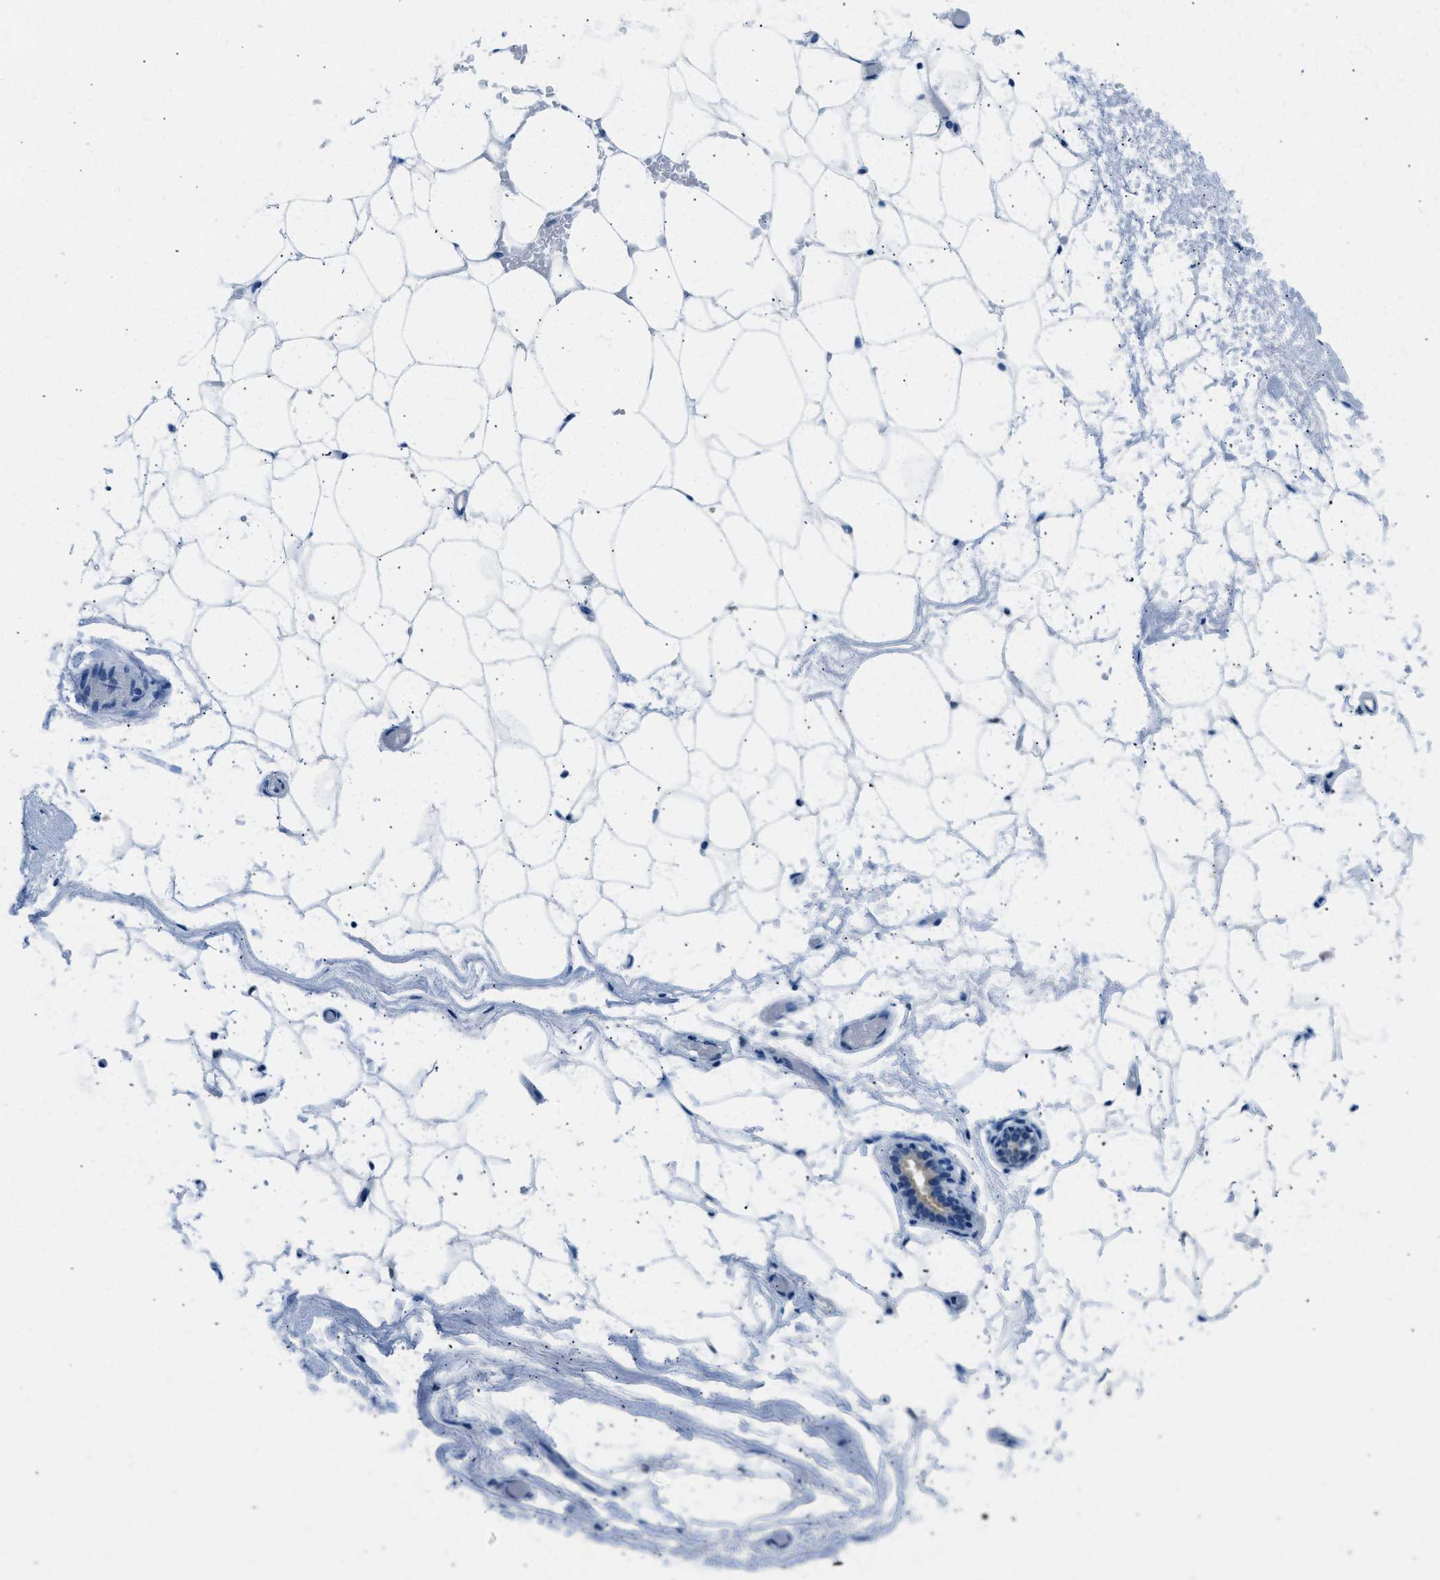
{"staining": {"intensity": "negative", "quantity": "none", "location": "none"}, "tissue": "adipose tissue", "cell_type": "Adipocytes", "image_type": "normal", "snomed": [{"axis": "morphology", "description": "Normal tissue, NOS"}, {"axis": "topography", "description": "Breast"}, {"axis": "topography", "description": "Soft tissue"}], "caption": "DAB immunohistochemical staining of normal human adipose tissue shows no significant staining in adipocytes.", "gene": "CLDN18", "patient": {"sex": "female", "age": 75}}